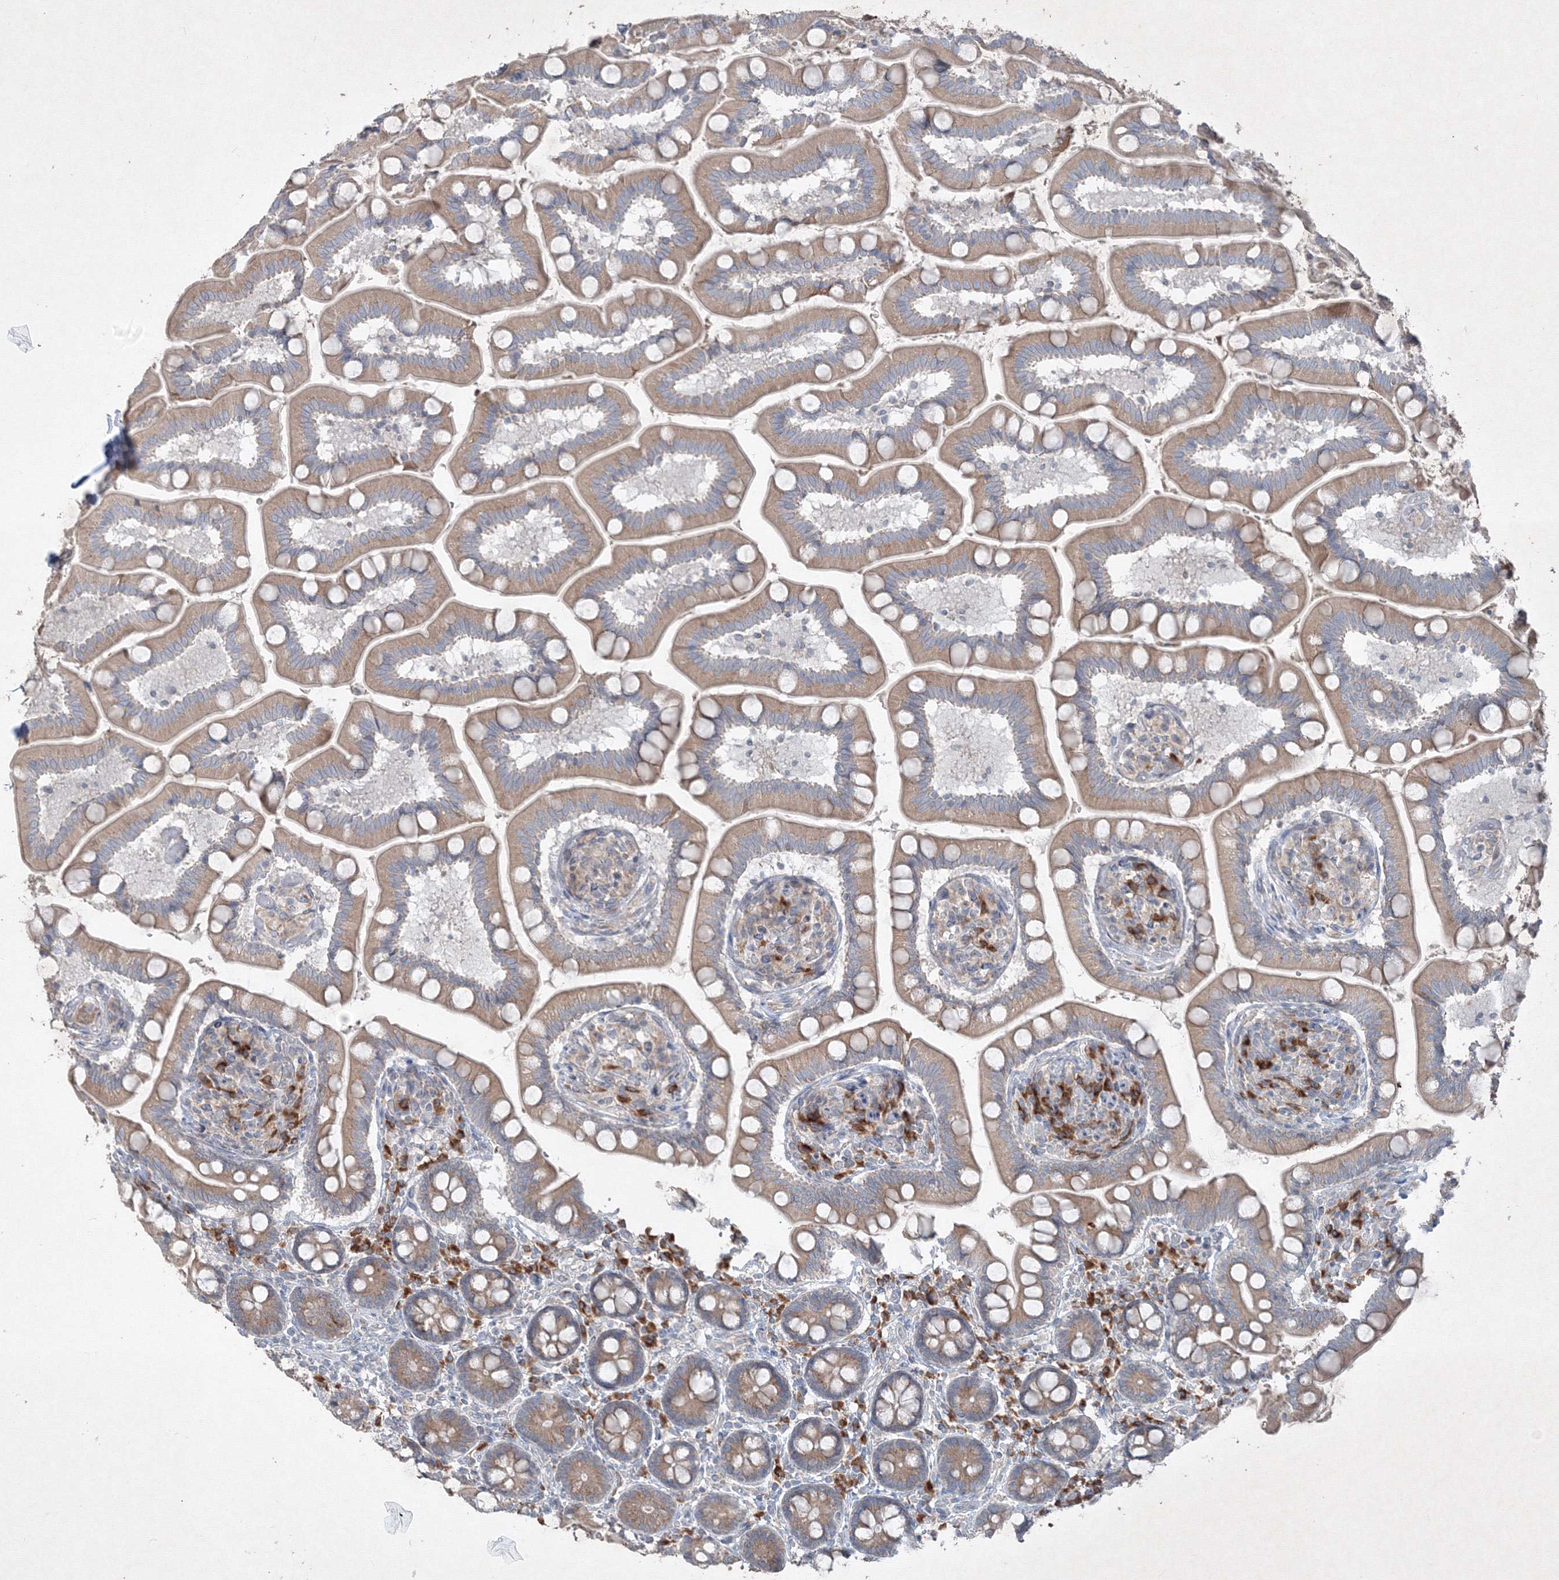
{"staining": {"intensity": "weak", "quantity": ">75%", "location": "cytoplasmic/membranous"}, "tissue": "small intestine", "cell_type": "Glandular cells", "image_type": "normal", "snomed": [{"axis": "morphology", "description": "Normal tissue, NOS"}, {"axis": "topography", "description": "Small intestine"}], "caption": "DAB immunohistochemical staining of unremarkable human small intestine shows weak cytoplasmic/membranous protein staining in approximately >75% of glandular cells. (DAB IHC with brightfield microscopy, high magnification).", "gene": "IFNAR1", "patient": {"sex": "female", "age": 64}}